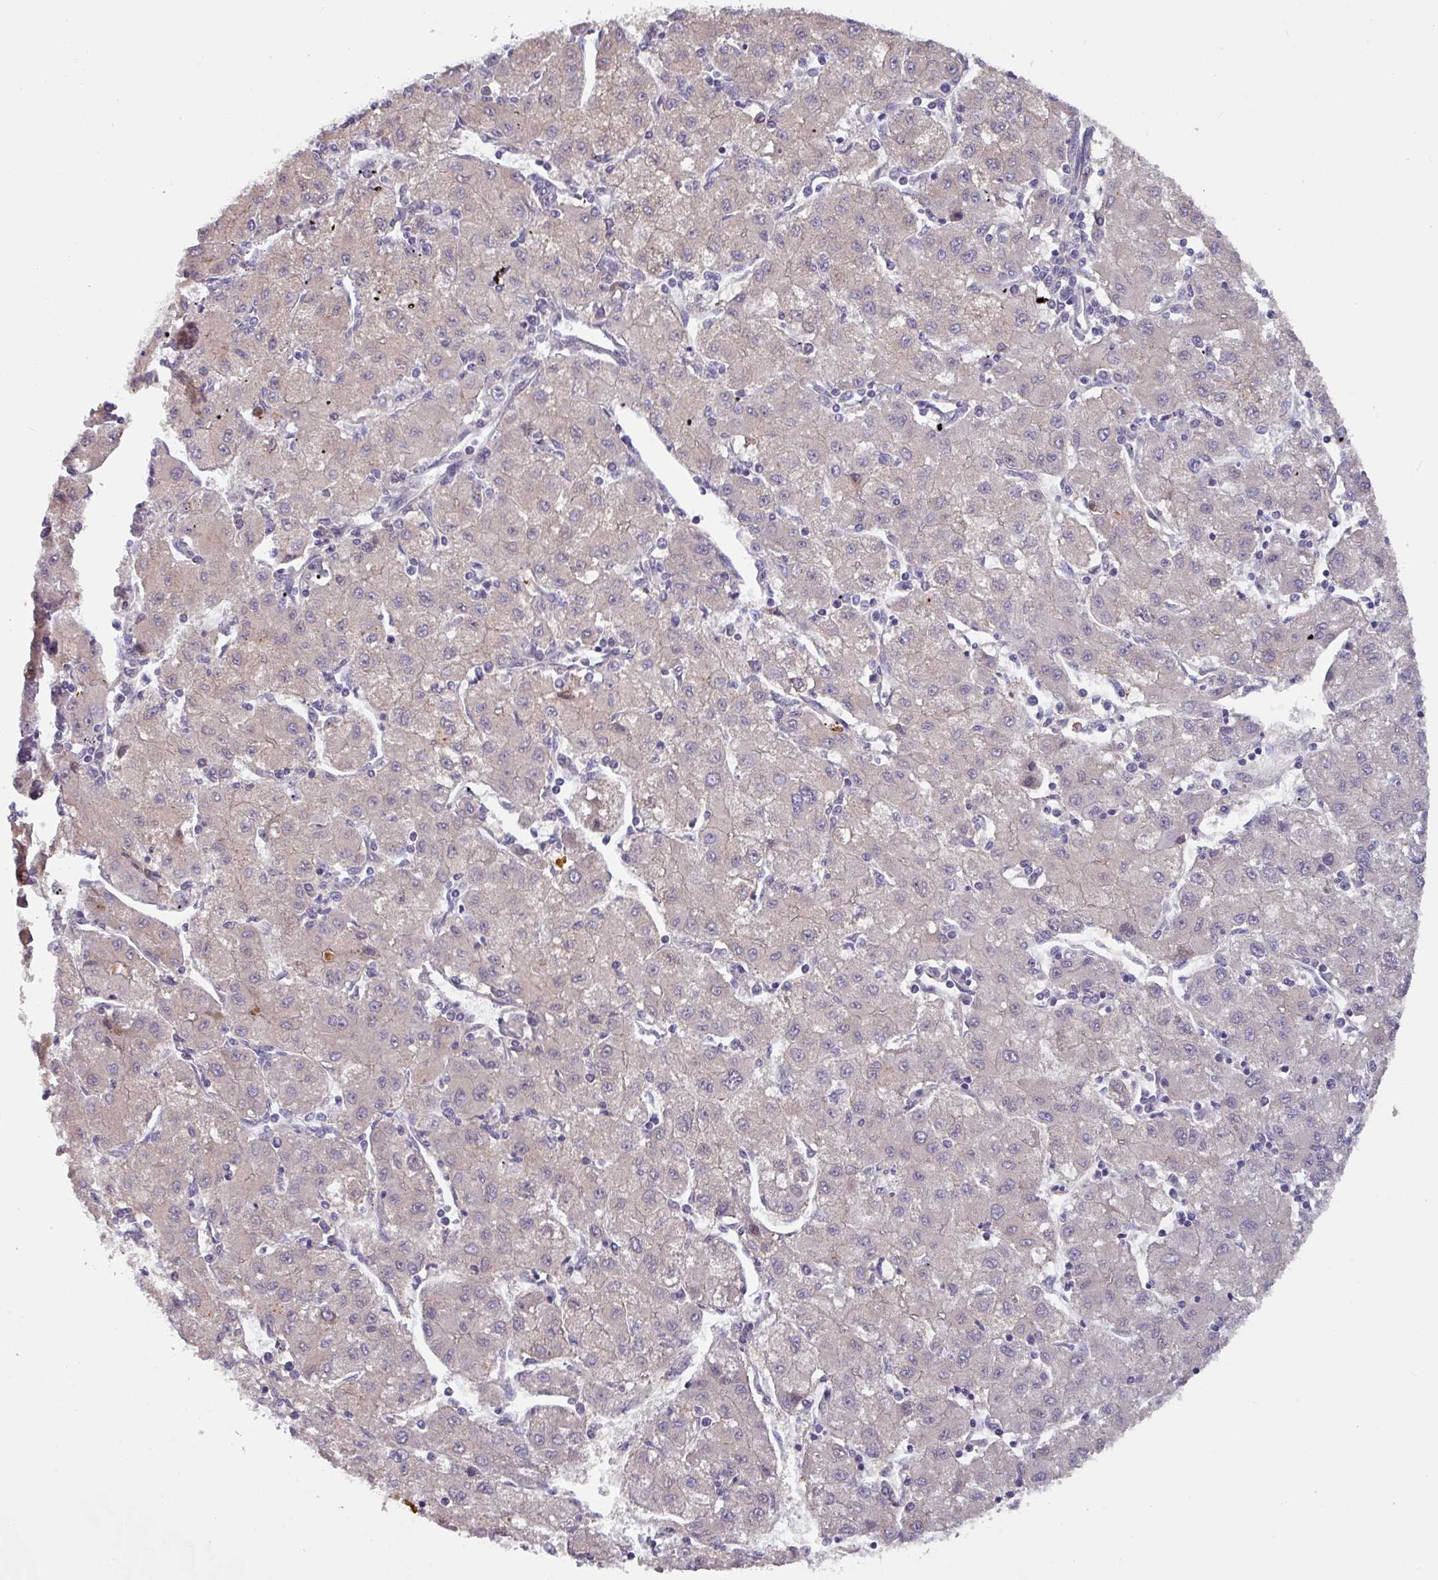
{"staining": {"intensity": "weak", "quantity": "<25%", "location": "cytoplasmic/membranous"}, "tissue": "liver cancer", "cell_type": "Tumor cells", "image_type": "cancer", "snomed": [{"axis": "morphology", "description": "Carcinoma, Hepatocellular, NOS"}, {"axis": "topography", "description": "Liver"}], "caption": "Liver hepatocellular carcinoma was stained to show a protein in brown. There is no significant positivity in tumor cells.", "gene": "KLHL3", "patient": {"sex": "male", "age": 72}}